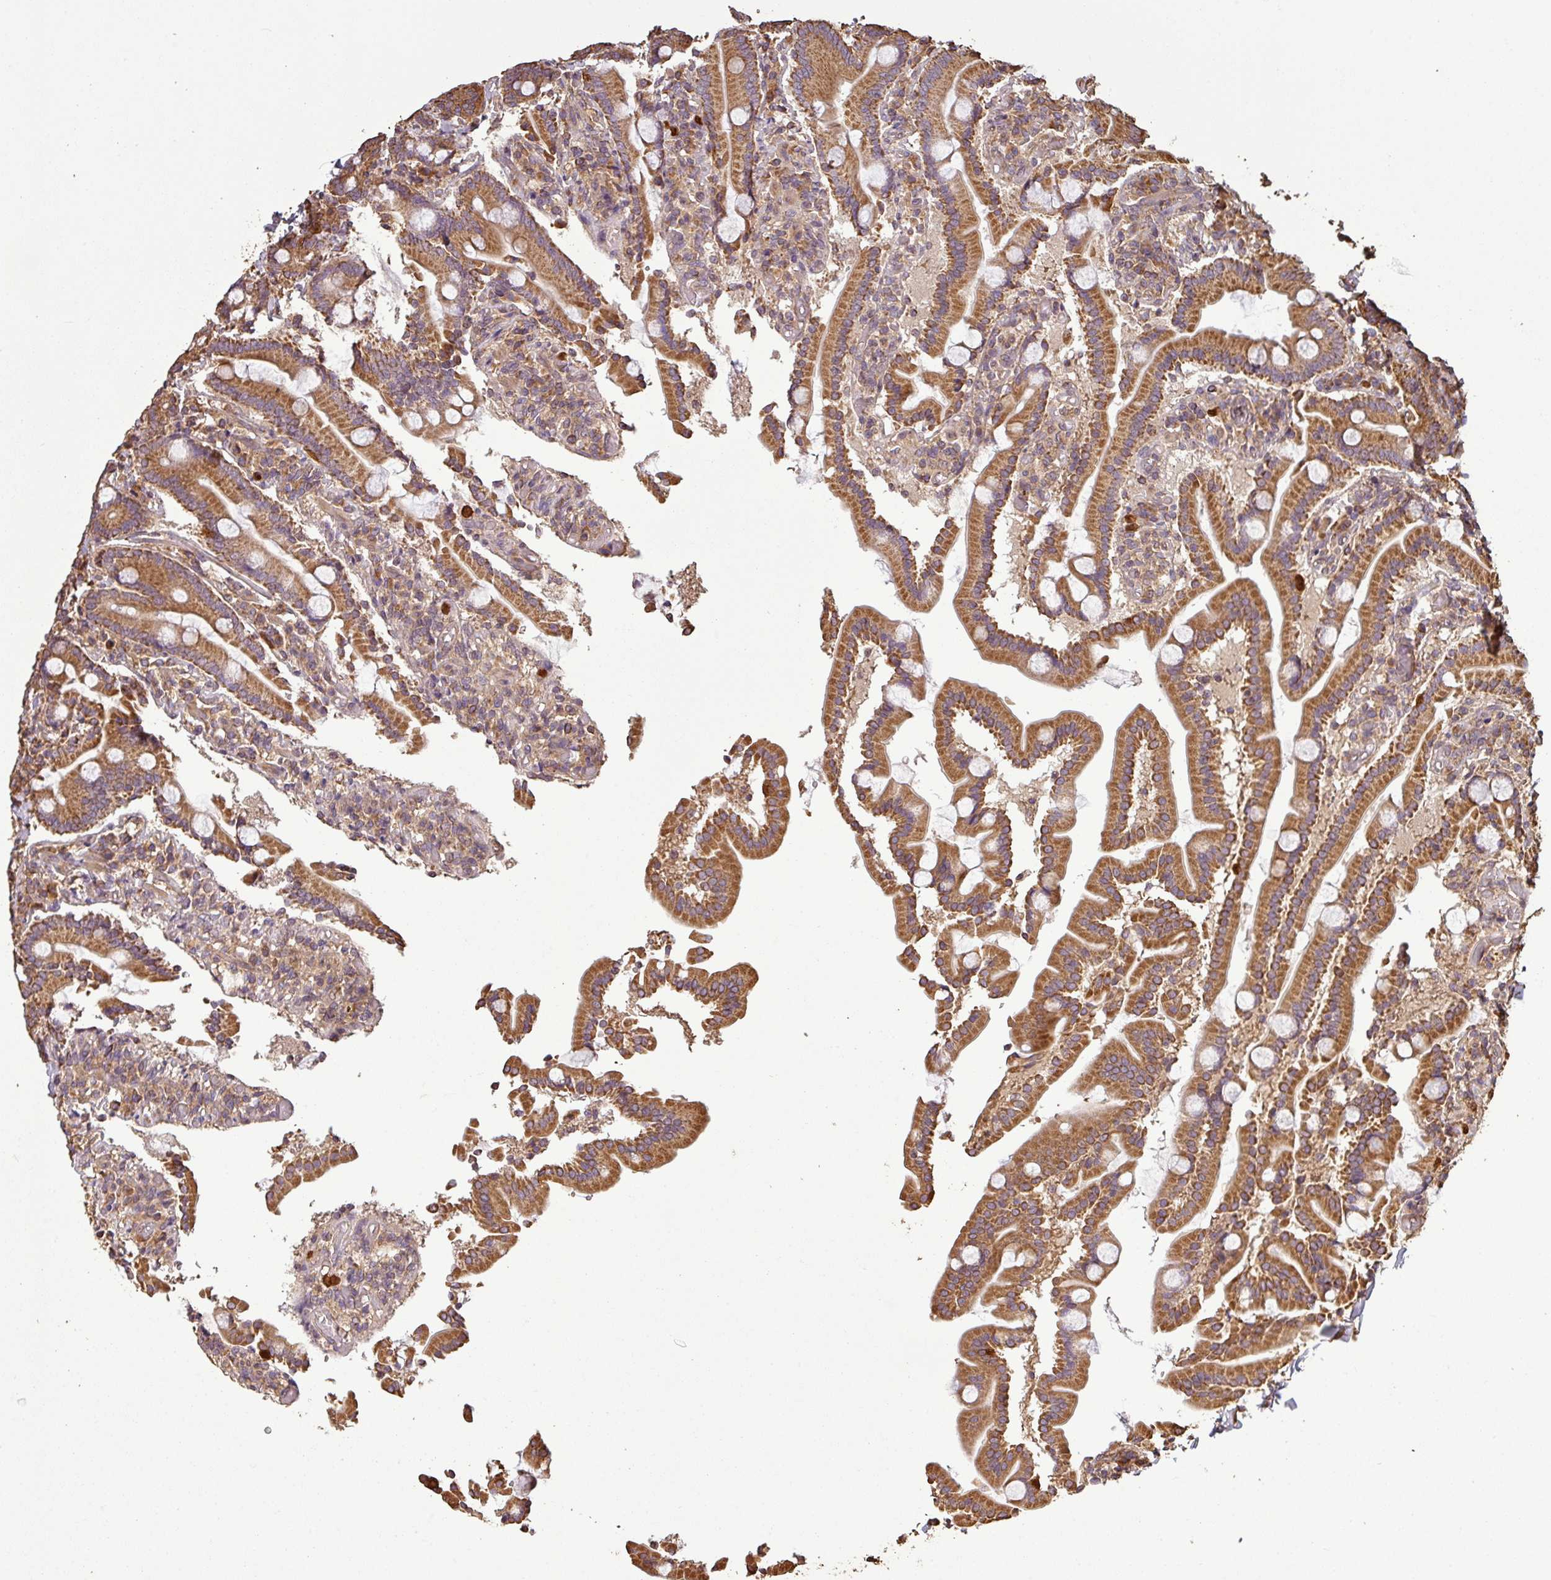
{"staining": {"intensity": "strong", "quantity": ">75%", "location": "cytoplasmic/membranous"}, "tissue": "duodenum", "cell_type": "Glandular cells", "image_type": "normal", "snomed": [{"axis": "morphology", "description": "Normal tissue, NOS"}, {"axis": "topography", "description": "Duodenum"}], "caption": "Protein staining shows strong cytoplasmic/membranous staining in about >75% of glandular cells in unremarkable duodenum.", "gene": "PLEKHM1", "patient": {"sex": "male", "age": 55}}